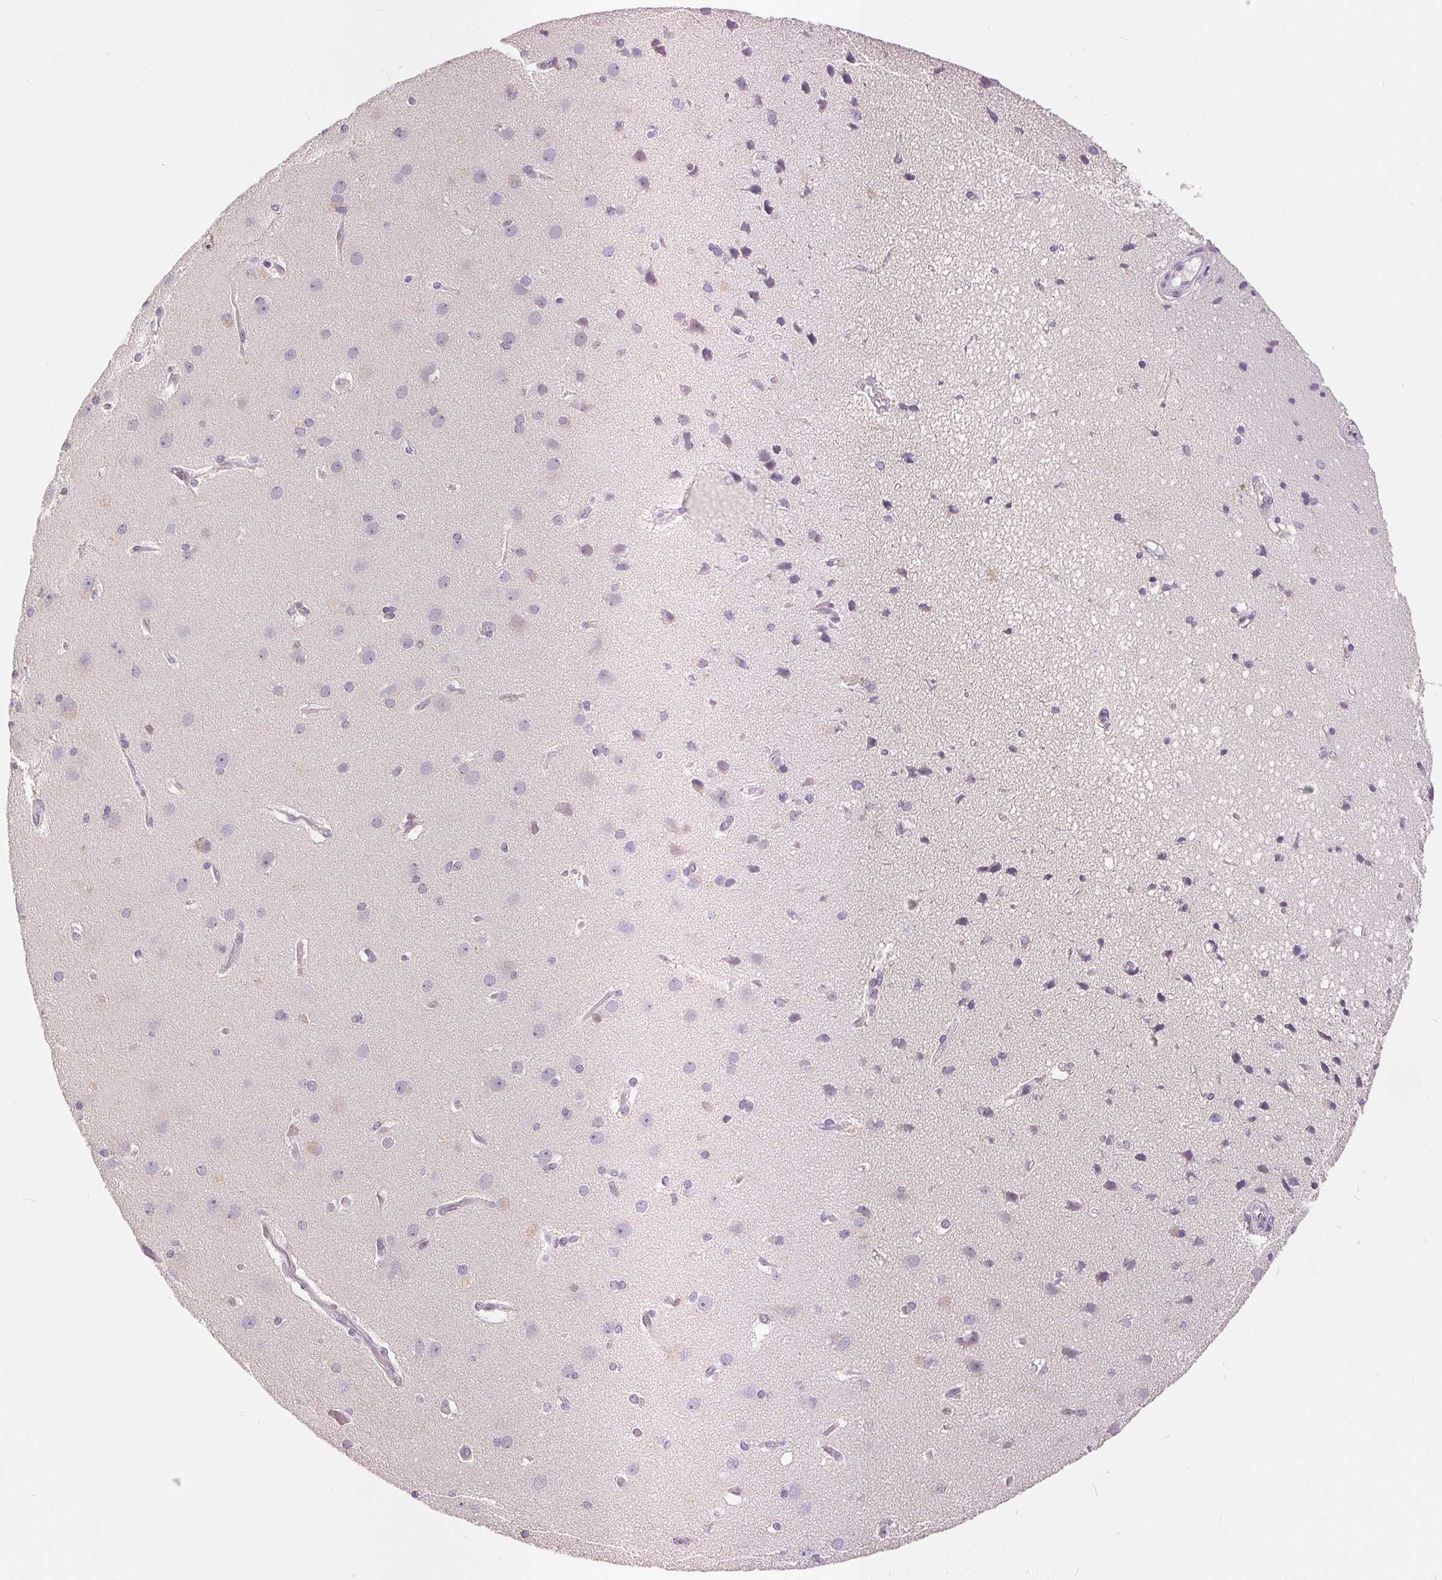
{"staining": {"intensity": "negative", "quantity": "none", "location": "none"}, "tissue": "cerebral cortex", "cell_type": "Endothelial cells", "image_type": "normal", "snomed": [{"axis": "morphology", "description": "Normal tissue, NOS"}, {"axis": "morphology", "description": "Glioma, malignant, High grade"}, {"axis": "topography", "description": "Cerebral cortex"}], "caption": "A high-resolution micrograph shows IHC staining of benign cerebral cortex, which displays no significant positivity in endothelial cells.", "gene": "POU2F2", "patient": {"sex": "male", "age": 71}}